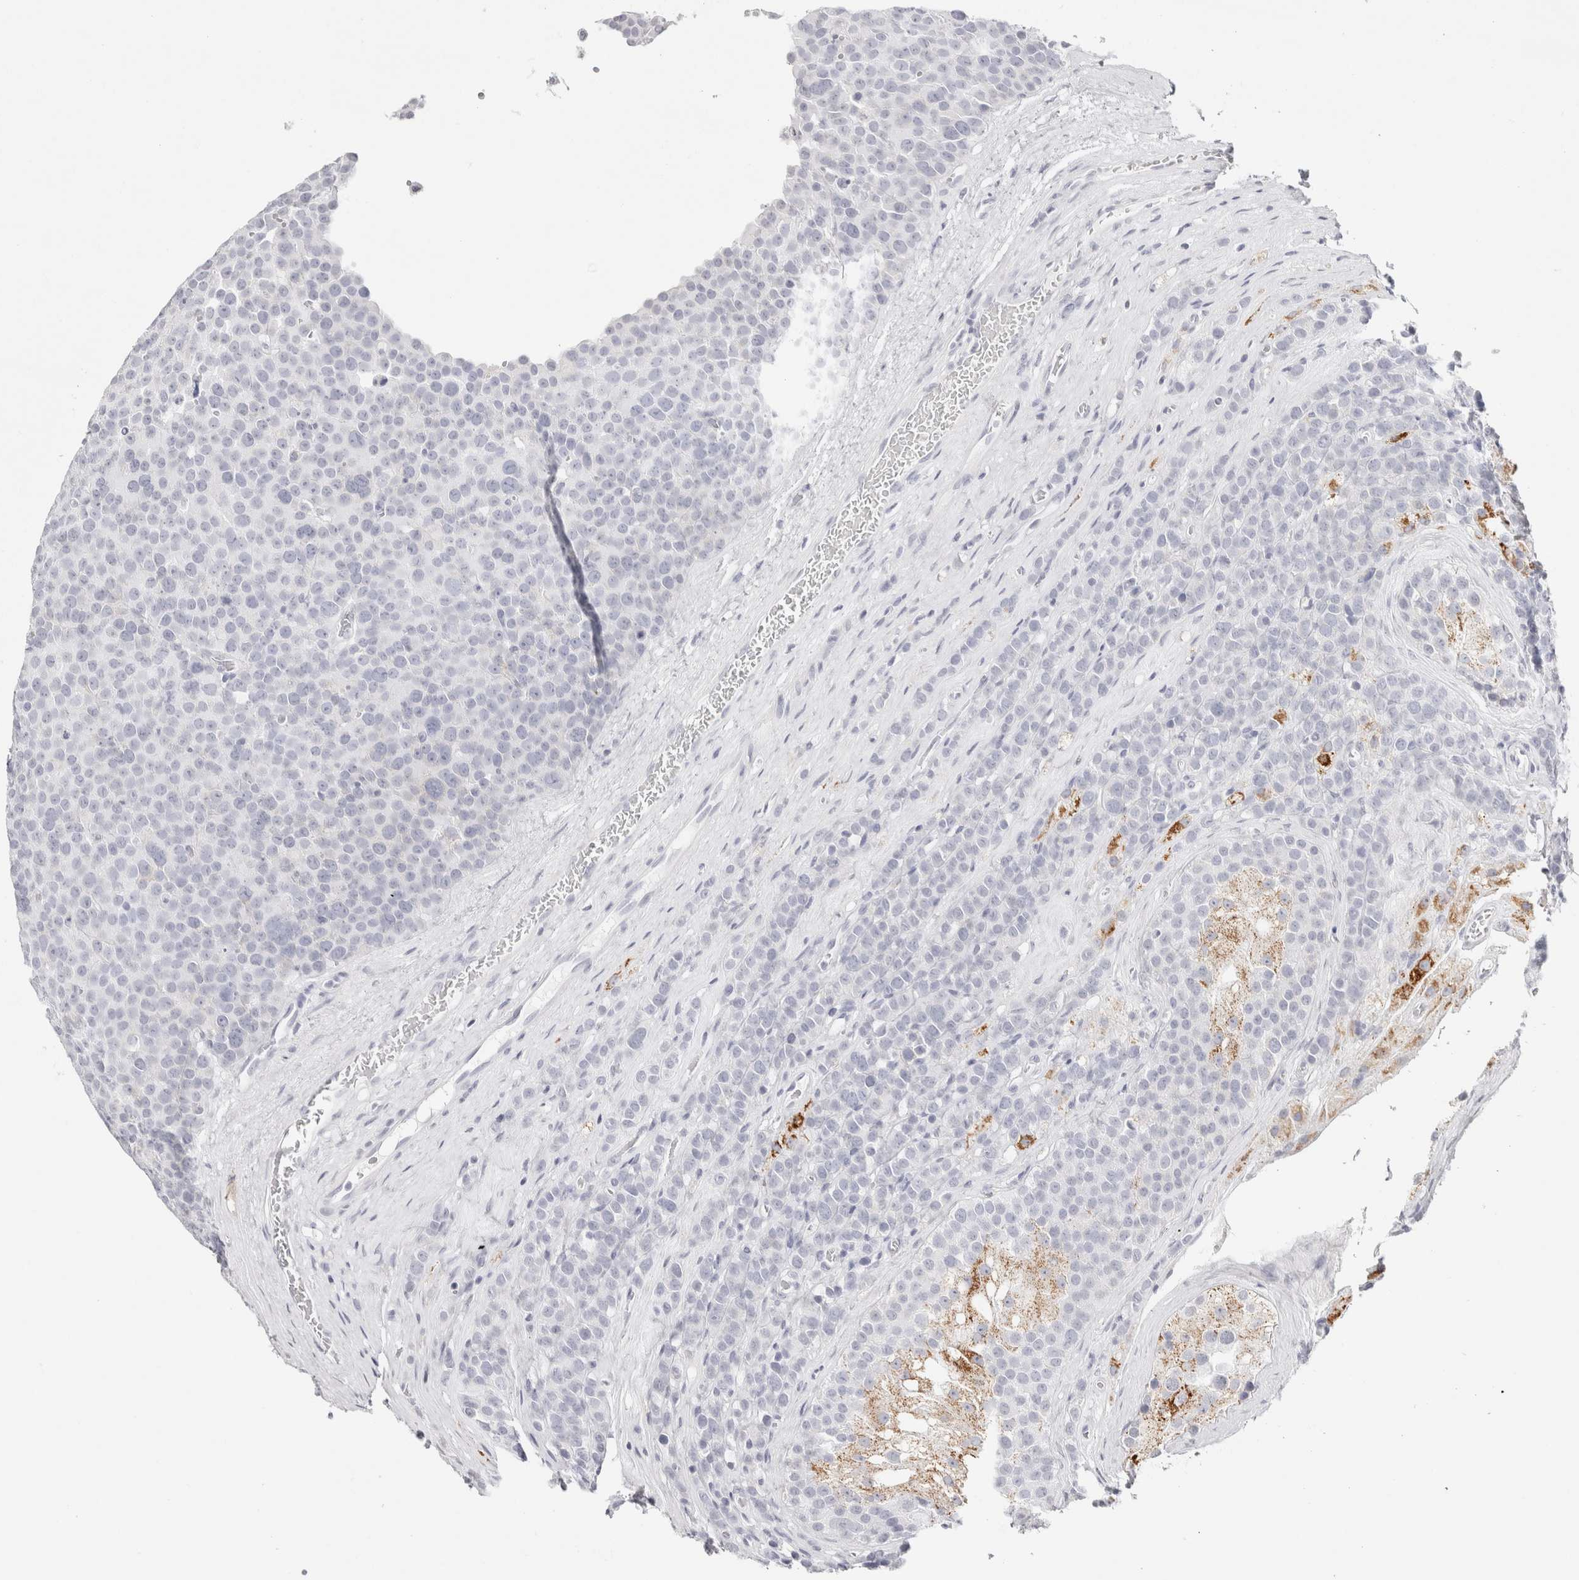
{"staining": {"intensity": "negative", "quantity": "none", "location": "none"}, "tissue": "testis cancer", "cell_type": "Tumor cells", "image_type": "cancer", "snomed": [{"axis": "morphology", "description": "Seminoma, NOS"}, {"axis": "topography", "description": "Testis"}], "caption": "Testis cancer (seminoma) was stained to show a protein in brown. There is no significant positivity in tumor cells. Brightfield microscopy of immunohistochemistry stained with DAB (brown) and hematoxylin (blue), captured at high magnification.", "gene": "GARIN1A", "patient": {"sex": "male", "age": 71}}